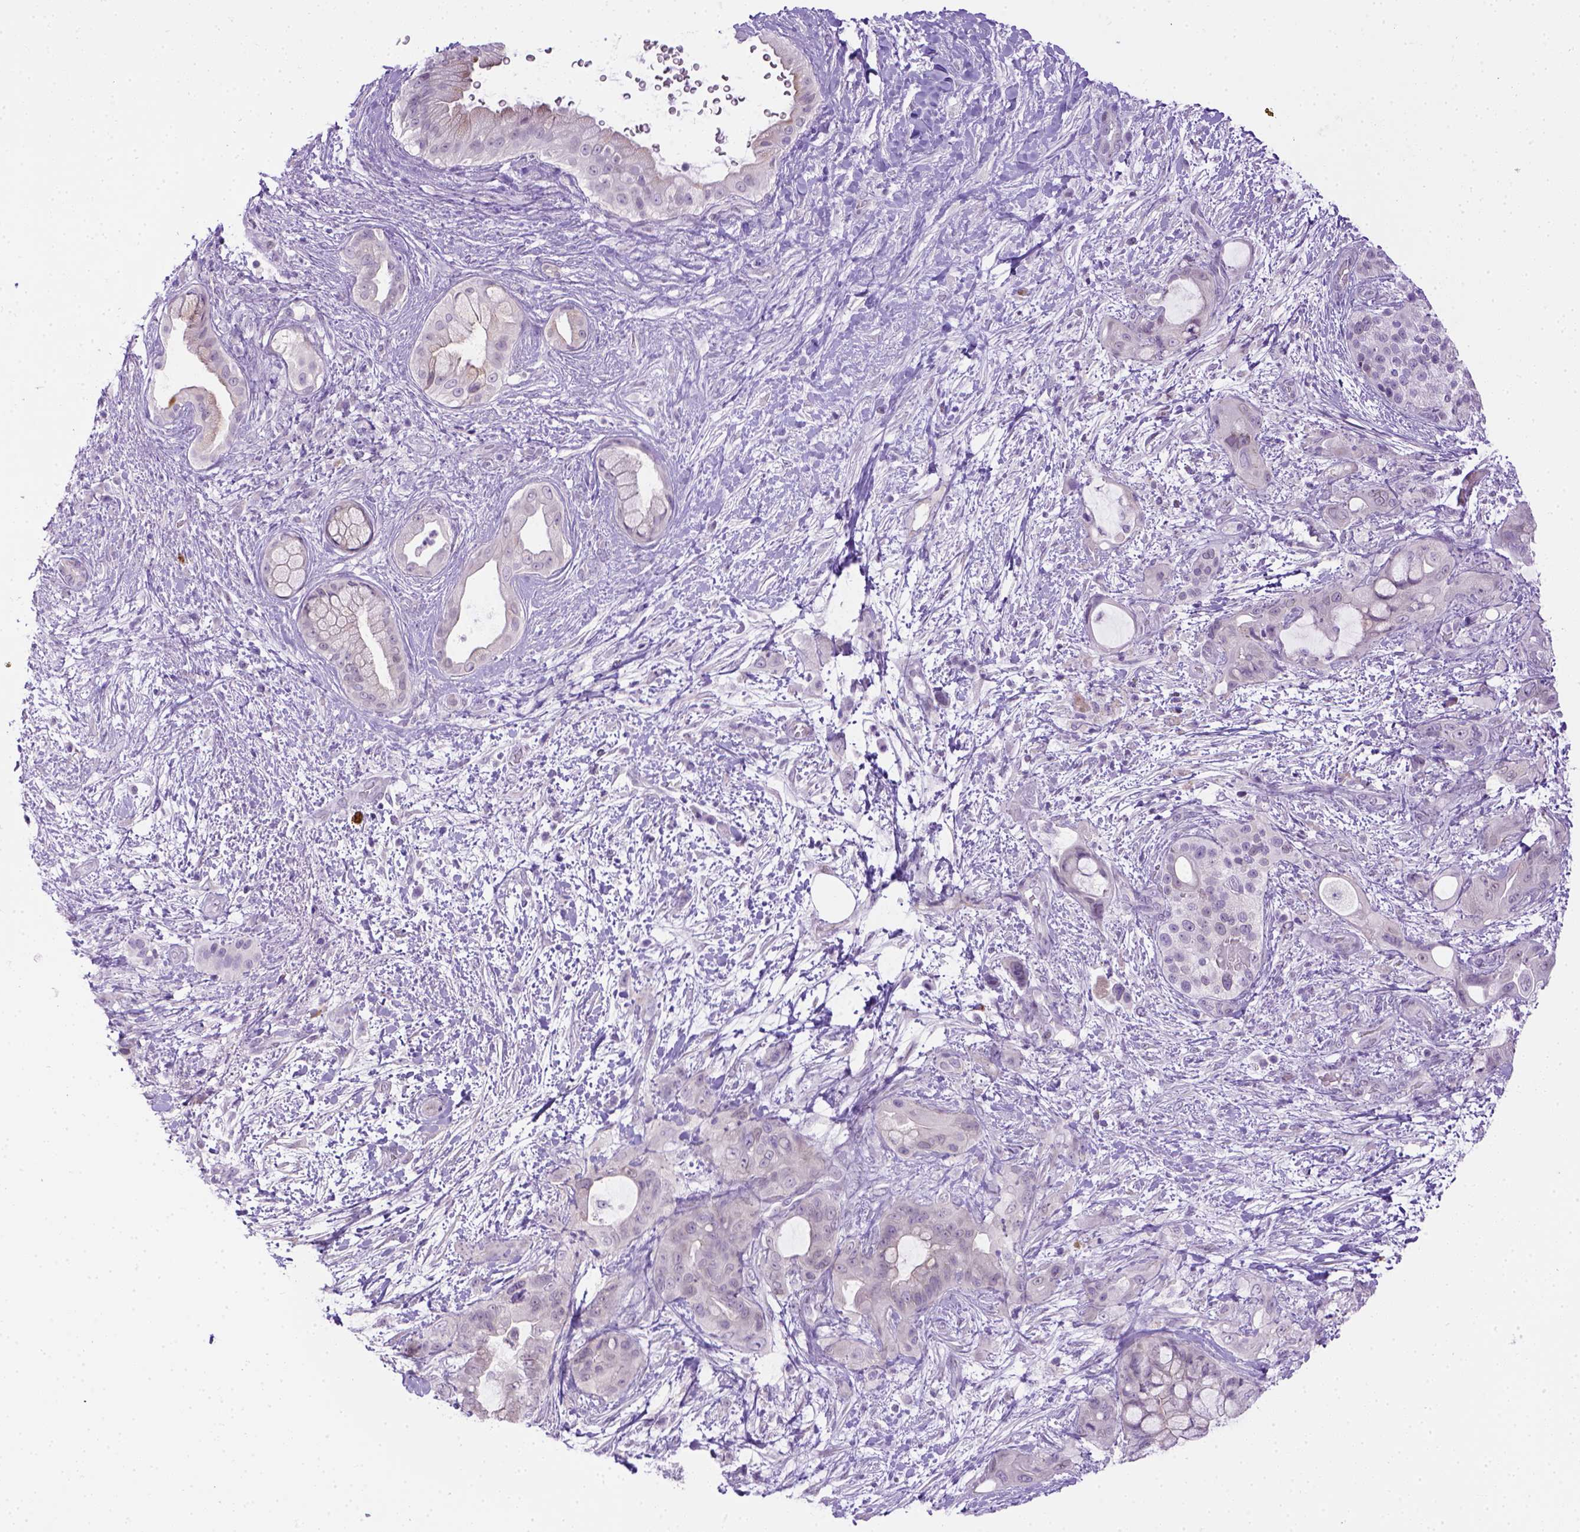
{"staining": {"intensity": "negative", "quantity": "none", "location": "none"}, "tissue": "pancreatic cancer", "cell_type": "Tumor cells", "image_type": "cancer", "snomed": [{"axis": "morphology", "description": "Adenocarcinoma, NOS"}, {"axis": "topography", "description": "Pancreas"}], "caption": "IHC of human pancreatic adenocarcinoma displays no positivity in tumor cells. (Stains: DAB (3,3'-diaminobenzidine) immunohistochemistry with hematoxylin counter stain, Microscopy: brightfield microscopy at high magnification).", "gene": "FAM184B", "patient": {"sex": "male", "age": 71}}